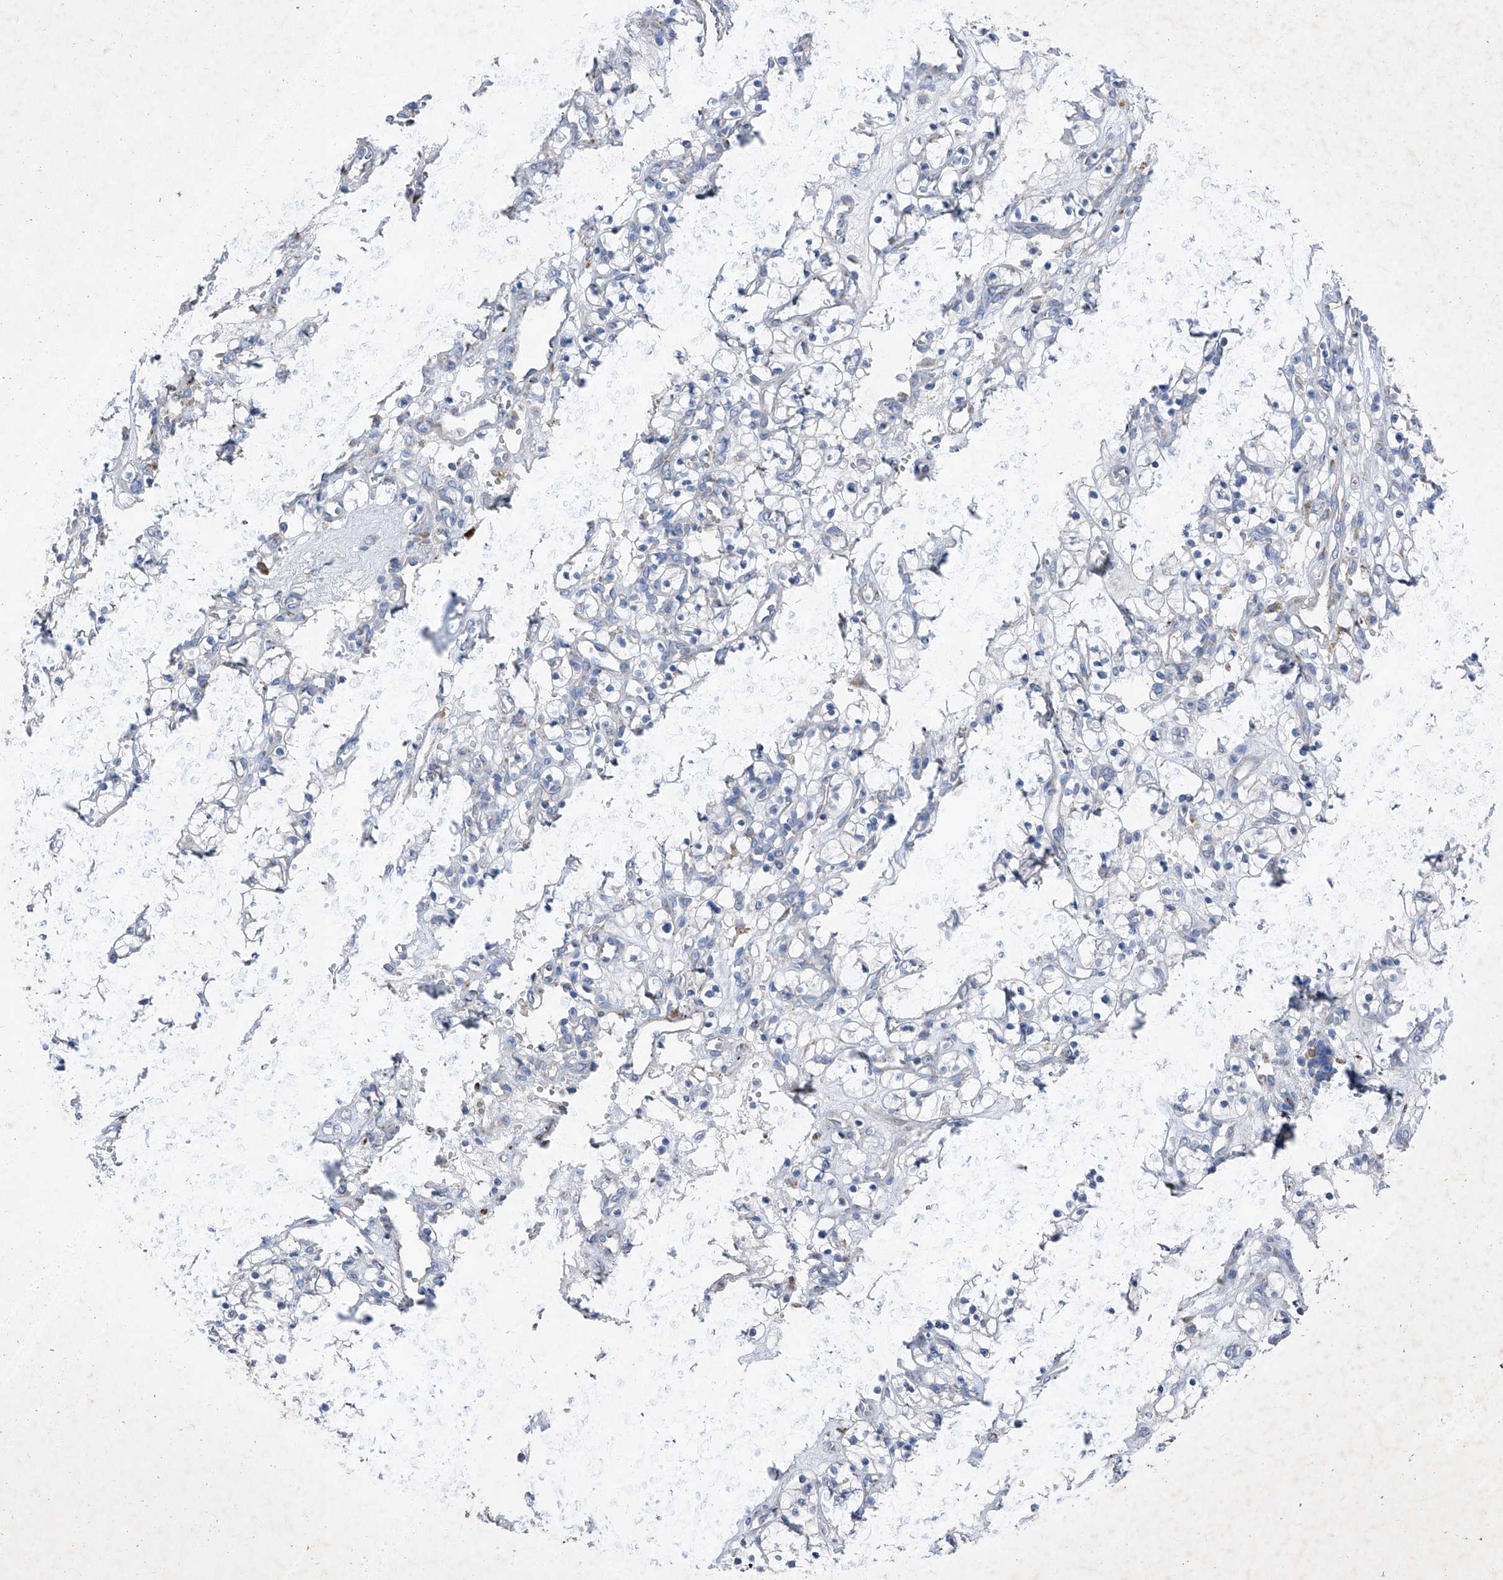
{"staining": {"intensity": "negative", "quantity": "none", "location": "none"}, "tissue": "renal cancer", "cell_type": "Tumor cells", "image_type": "cancer", "snomed": [{"axis": "morphology", "description": "Adenocarcinoma, NOS"}, {"axis": "topography", "description": "Kidney"}], "caption": "Image shows no significant protein expression in tumor cells of adenocarcinoma (renal). The staining was performed using DAB (3,3'-diaminobenzidine) to visualize the protein expression in brown, while the nuclei were stained in blue with hematoxylin (Magnification: 20x).", "gene": "IFI27", "patient": {"sex": "female", "age": 57}}